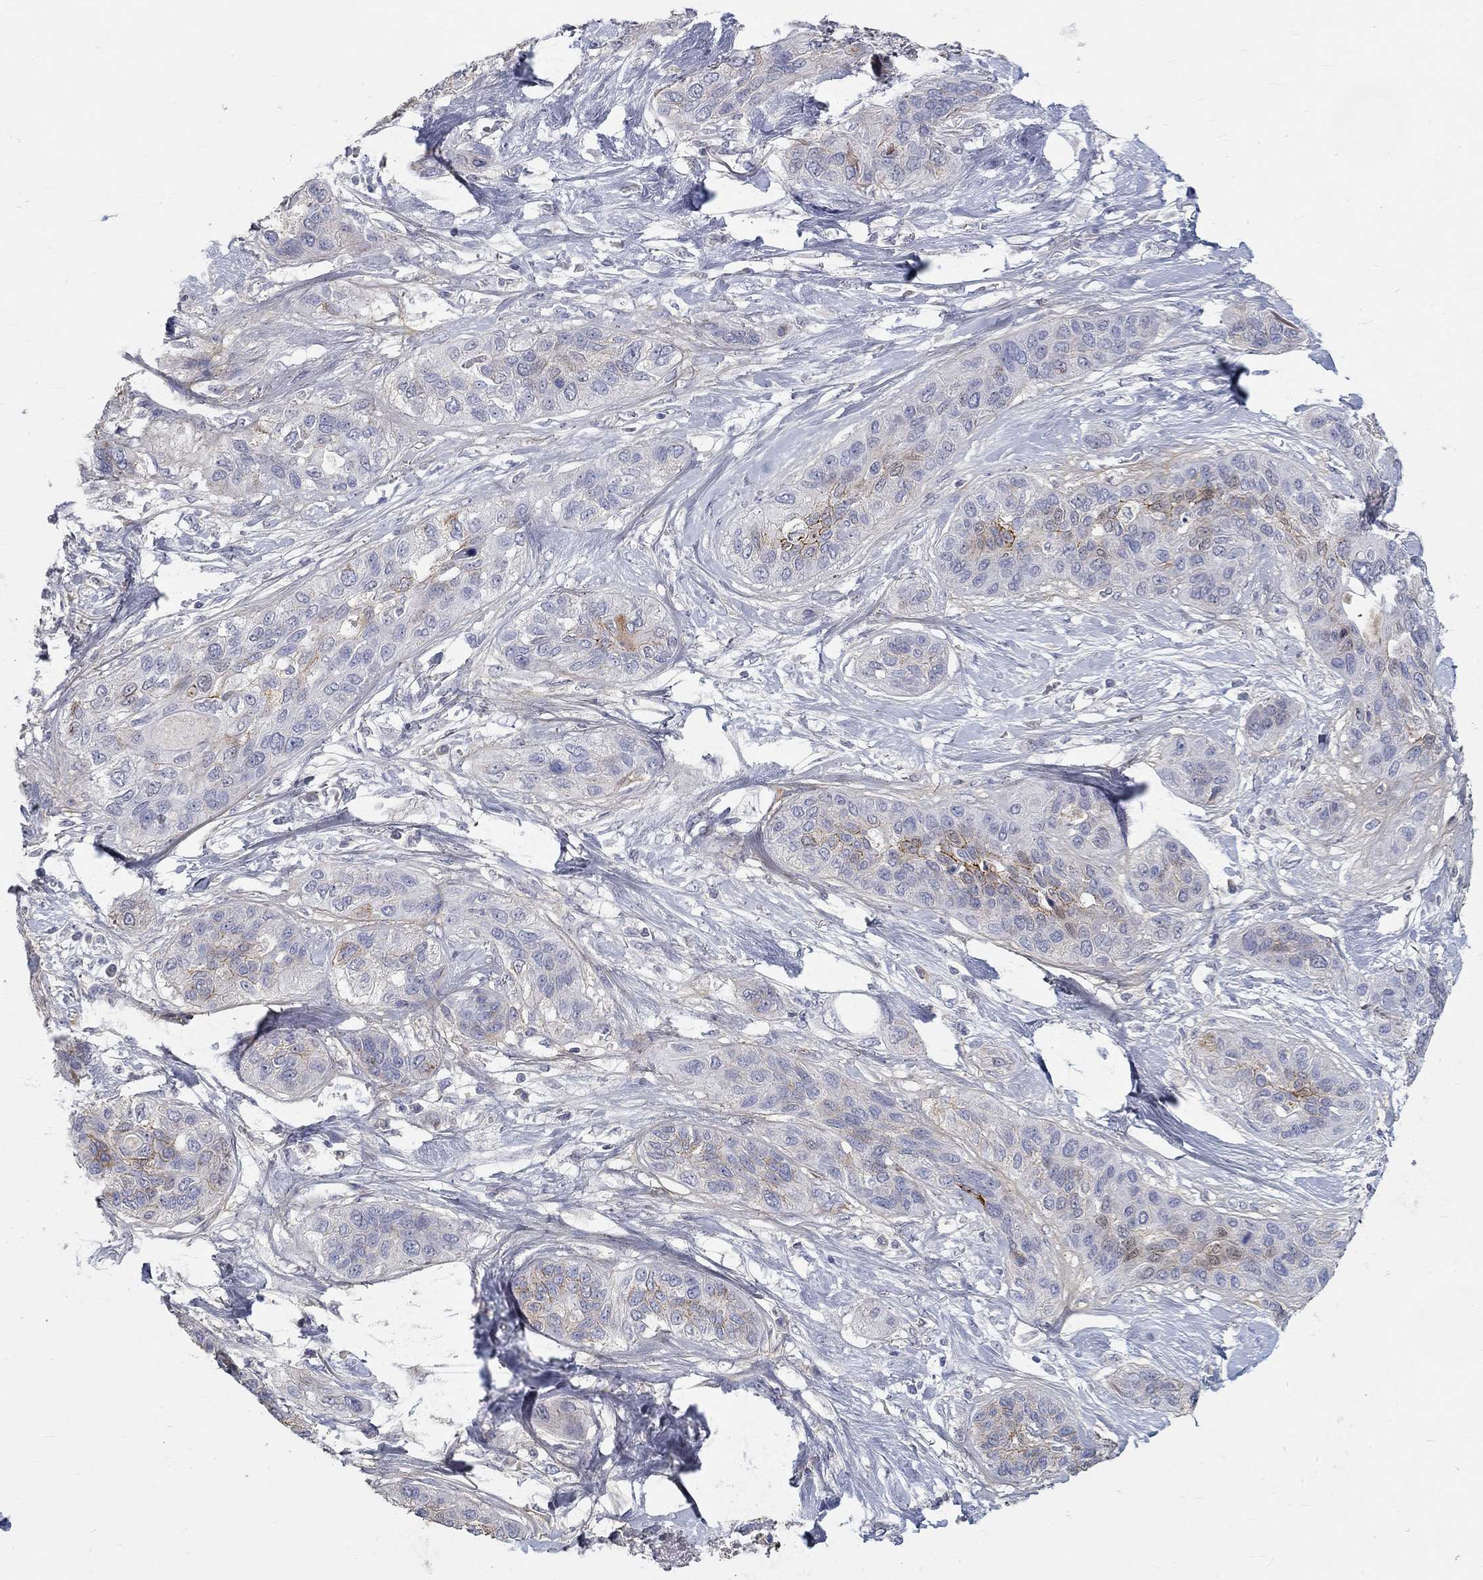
{"staining": {"intensity": "moderate", "quantity": "<25%", "location": "cytoplasmic/membranous"}, "tissue": "lung cancer", "cell_type": "Tumor cells", "image_type": "cancer", "snomed": [{"axis": "morphology", "description": "Squamous cell carcinoma, NOS"}, {"axis": "topography", "description": "Lung"}], "caption": "IHC micrograph of human lung cancer (squamous cell carcinoma) stained for a protein (brown), which shows low levels of moderate cytoplasmic/membranous positivity in approximately <25% of tumor cells.", "gene": "FGF2", "patient": {"sex": "female", "age": 70}}